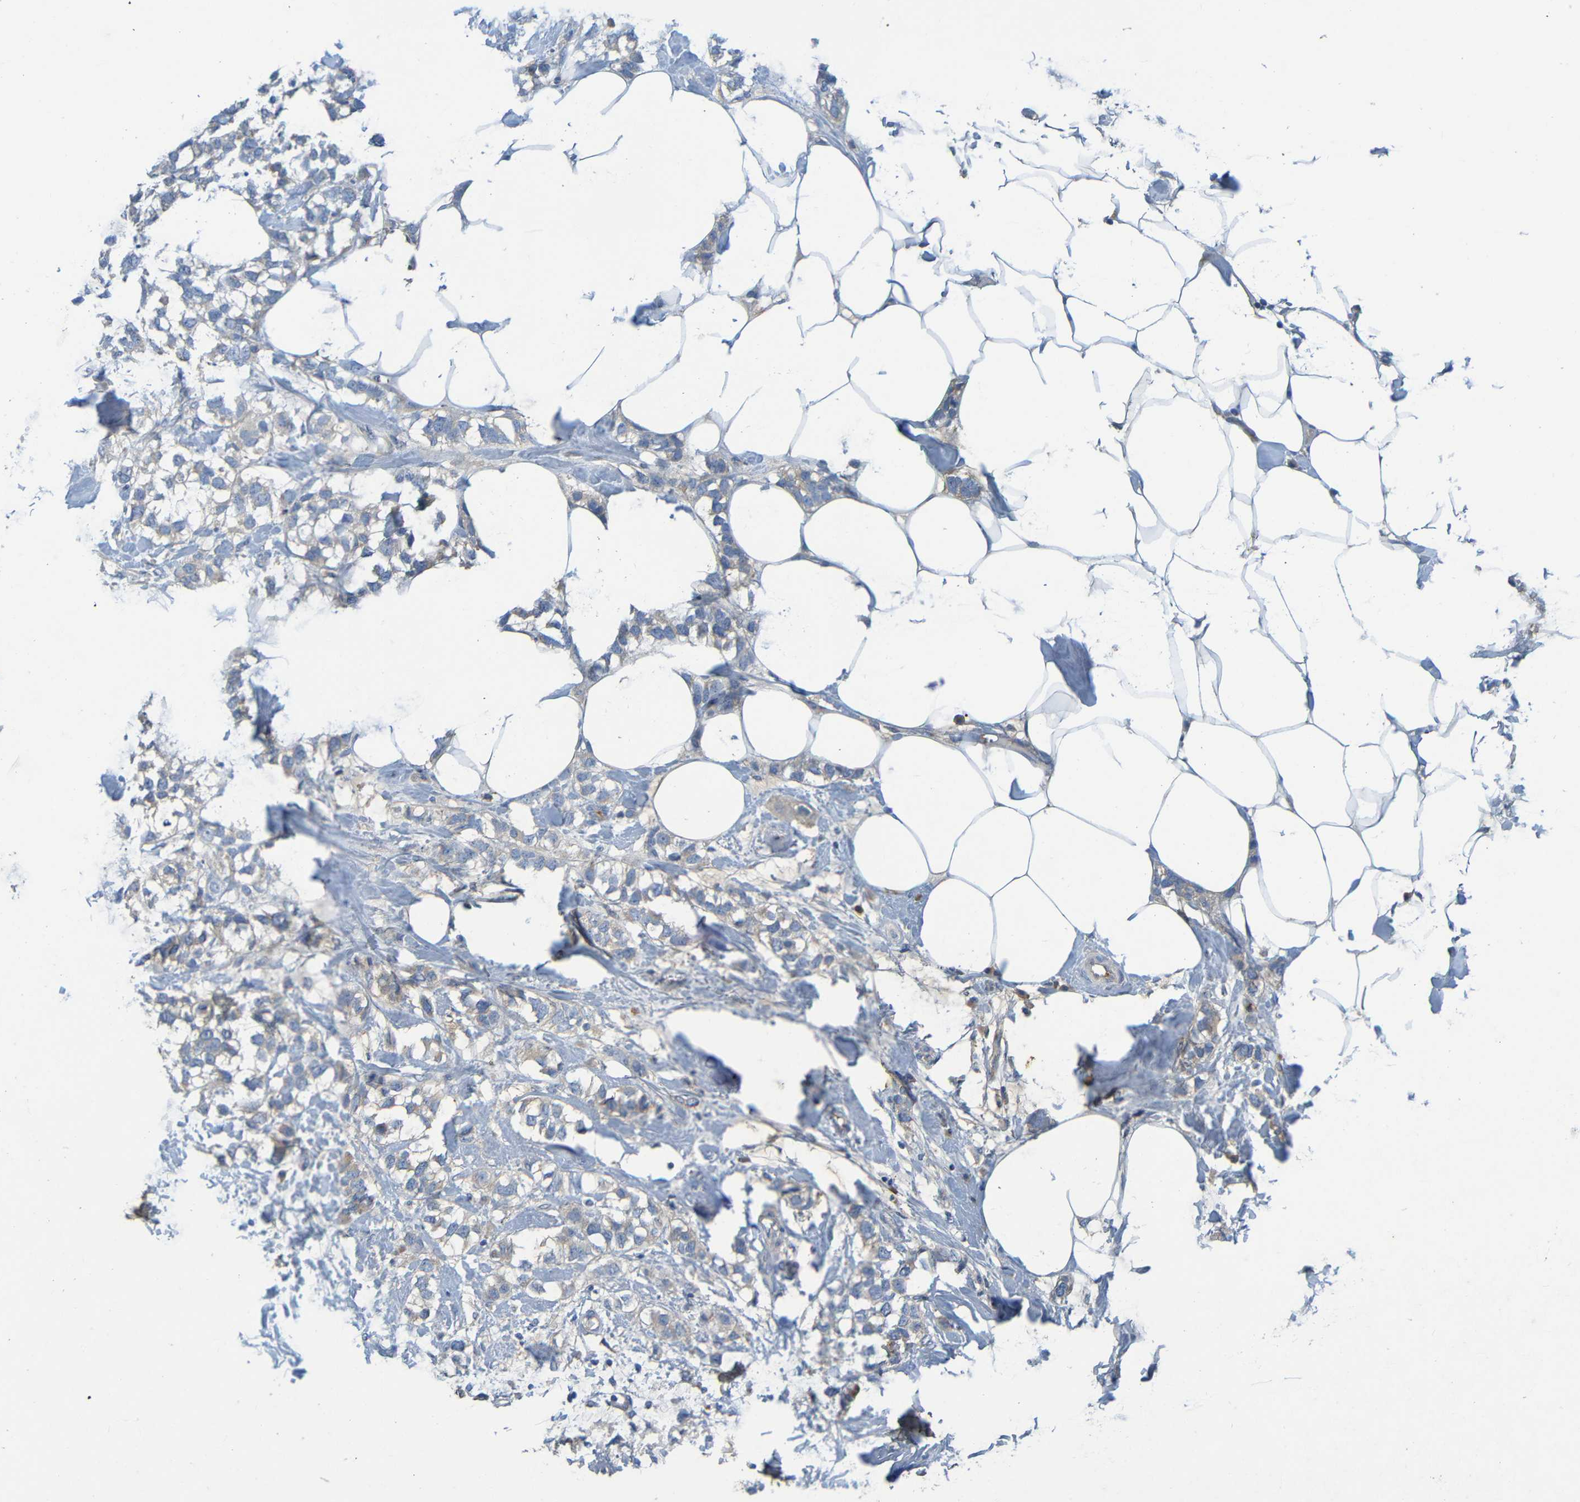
{"staining": {"intensity": "negative", "quantity": "none", "location": "none"}, "tissue": "breast cancer", "cell_type": "Tumor cells", "image_type": "cancer", "snomed": [{"axis": "morphology", "description": "Normal tissue, NOS"}, {"axis": "morphology", "description": "Duct carcinoma"}, {"axis": "topography", "description": "Breast"}], "caption": "This is a photomicrograph of IHC staining of breast cancer (intraductal carcinoma), which shows no staining in tumor cells. The staining was performed using DAB (3,3'-diaminobenzidine) to visualize the protein expression in brown, while the nuclei were stained in blue with hematoxylin (Magnification: 20x).", "gene": "C1QA", "patient": {"sex": "female", "age": 50}}